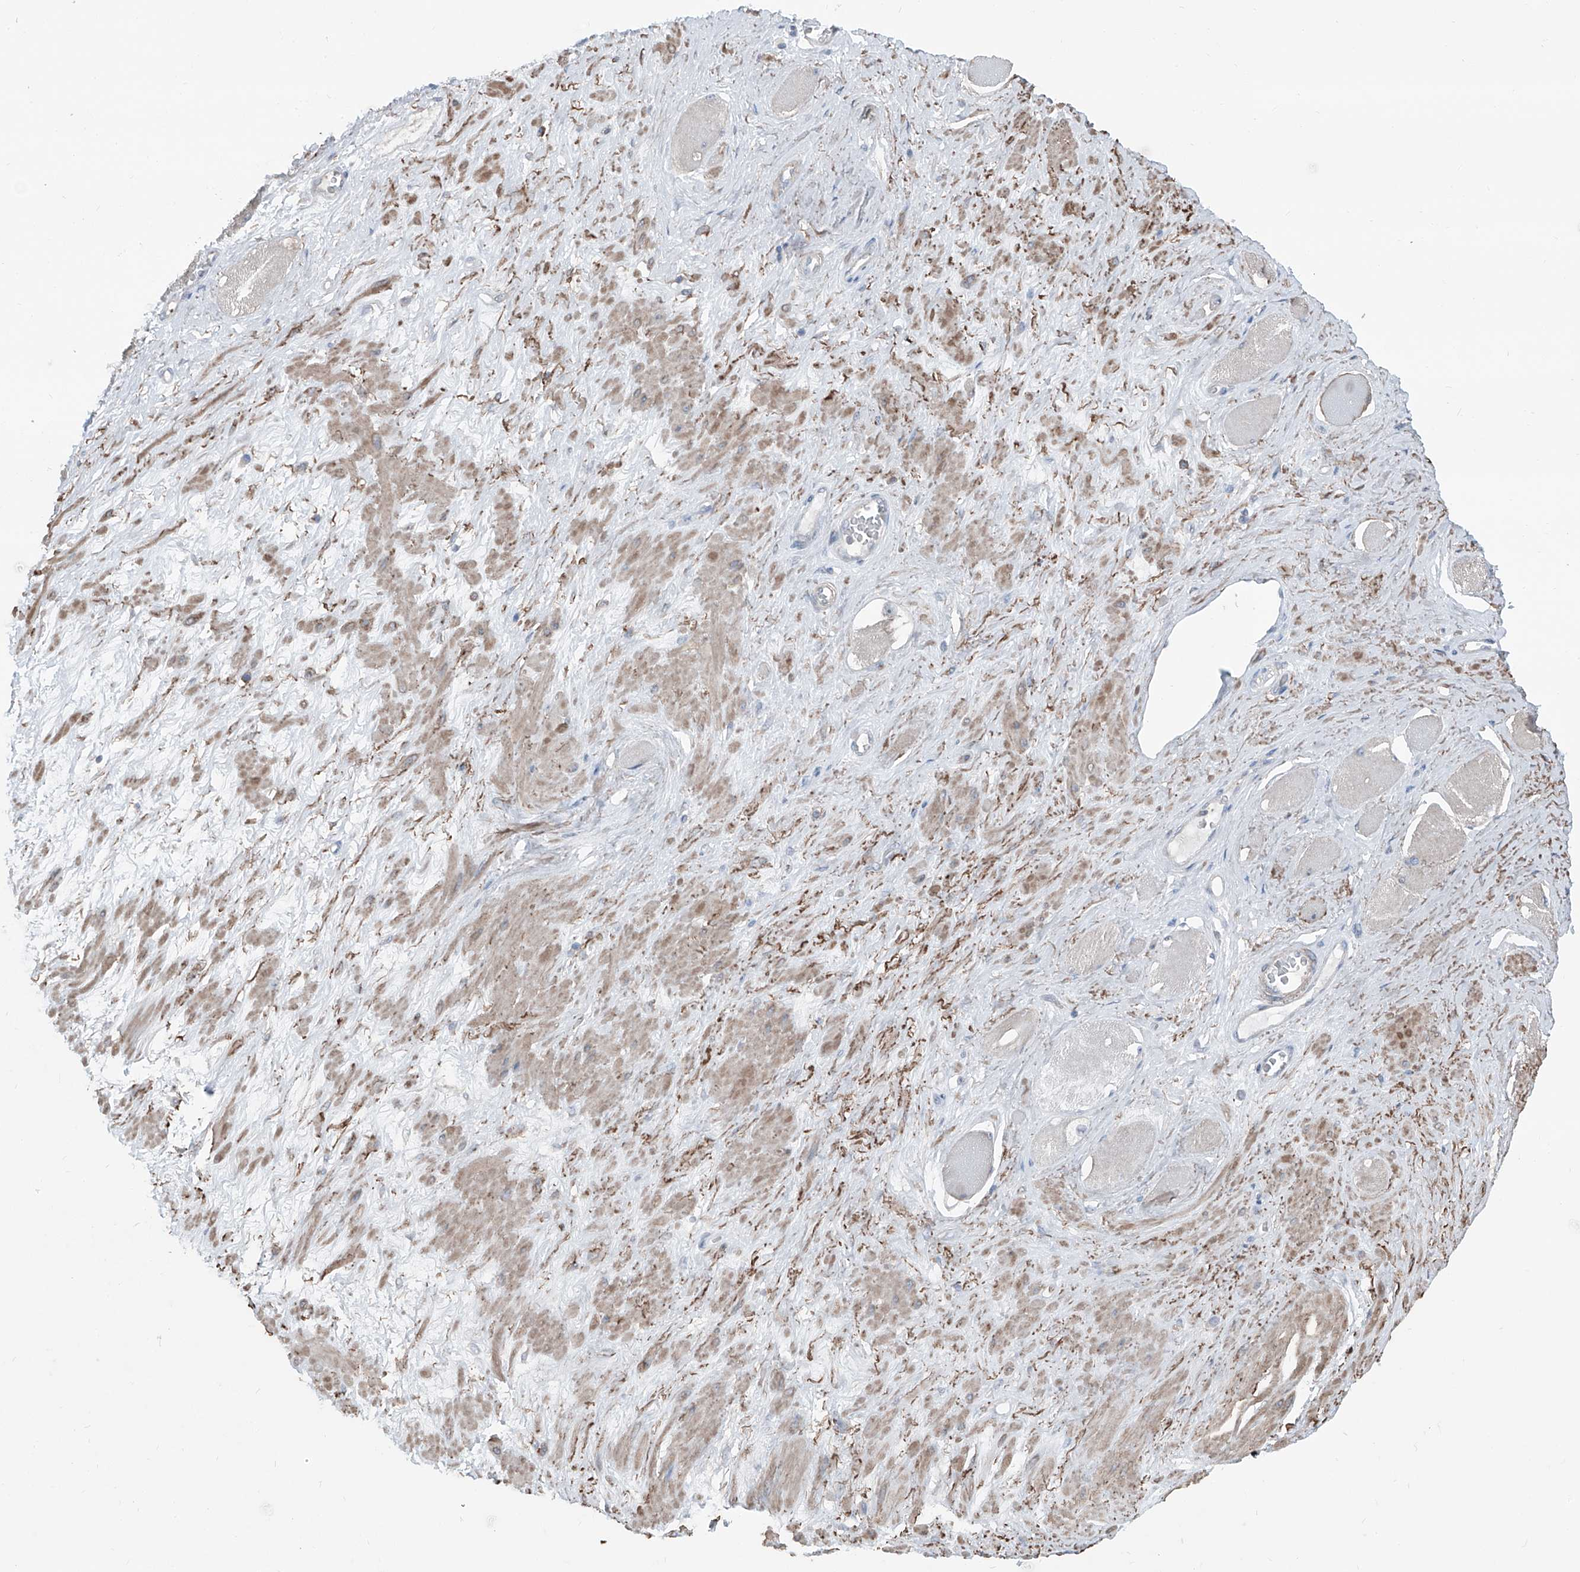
{"staining": {"intensity": "negative", "quantity": "none", "location": "none"}, "tissue": "adipose tissue", "cell_type": "Adipocytes", "image_type": "normal", "snomed": [{"axis": "morphology", "description": "Normal tissue, NOS"}, {"axis": "morphology", "description": "Adenocarcinoma, Low grade"}, {"axis": "topography", "description": "Prostate"}, {"axis": "topography", "description": "Peripheral nerve tissue"}], "caption": "Immunohistochemistry photomicrograph of normal adipose tissue stained for a protein (brown), which displays no expression in adipocytes.", "gene": "HSPB11", "patient": {"sex": "male", "age": 63}}